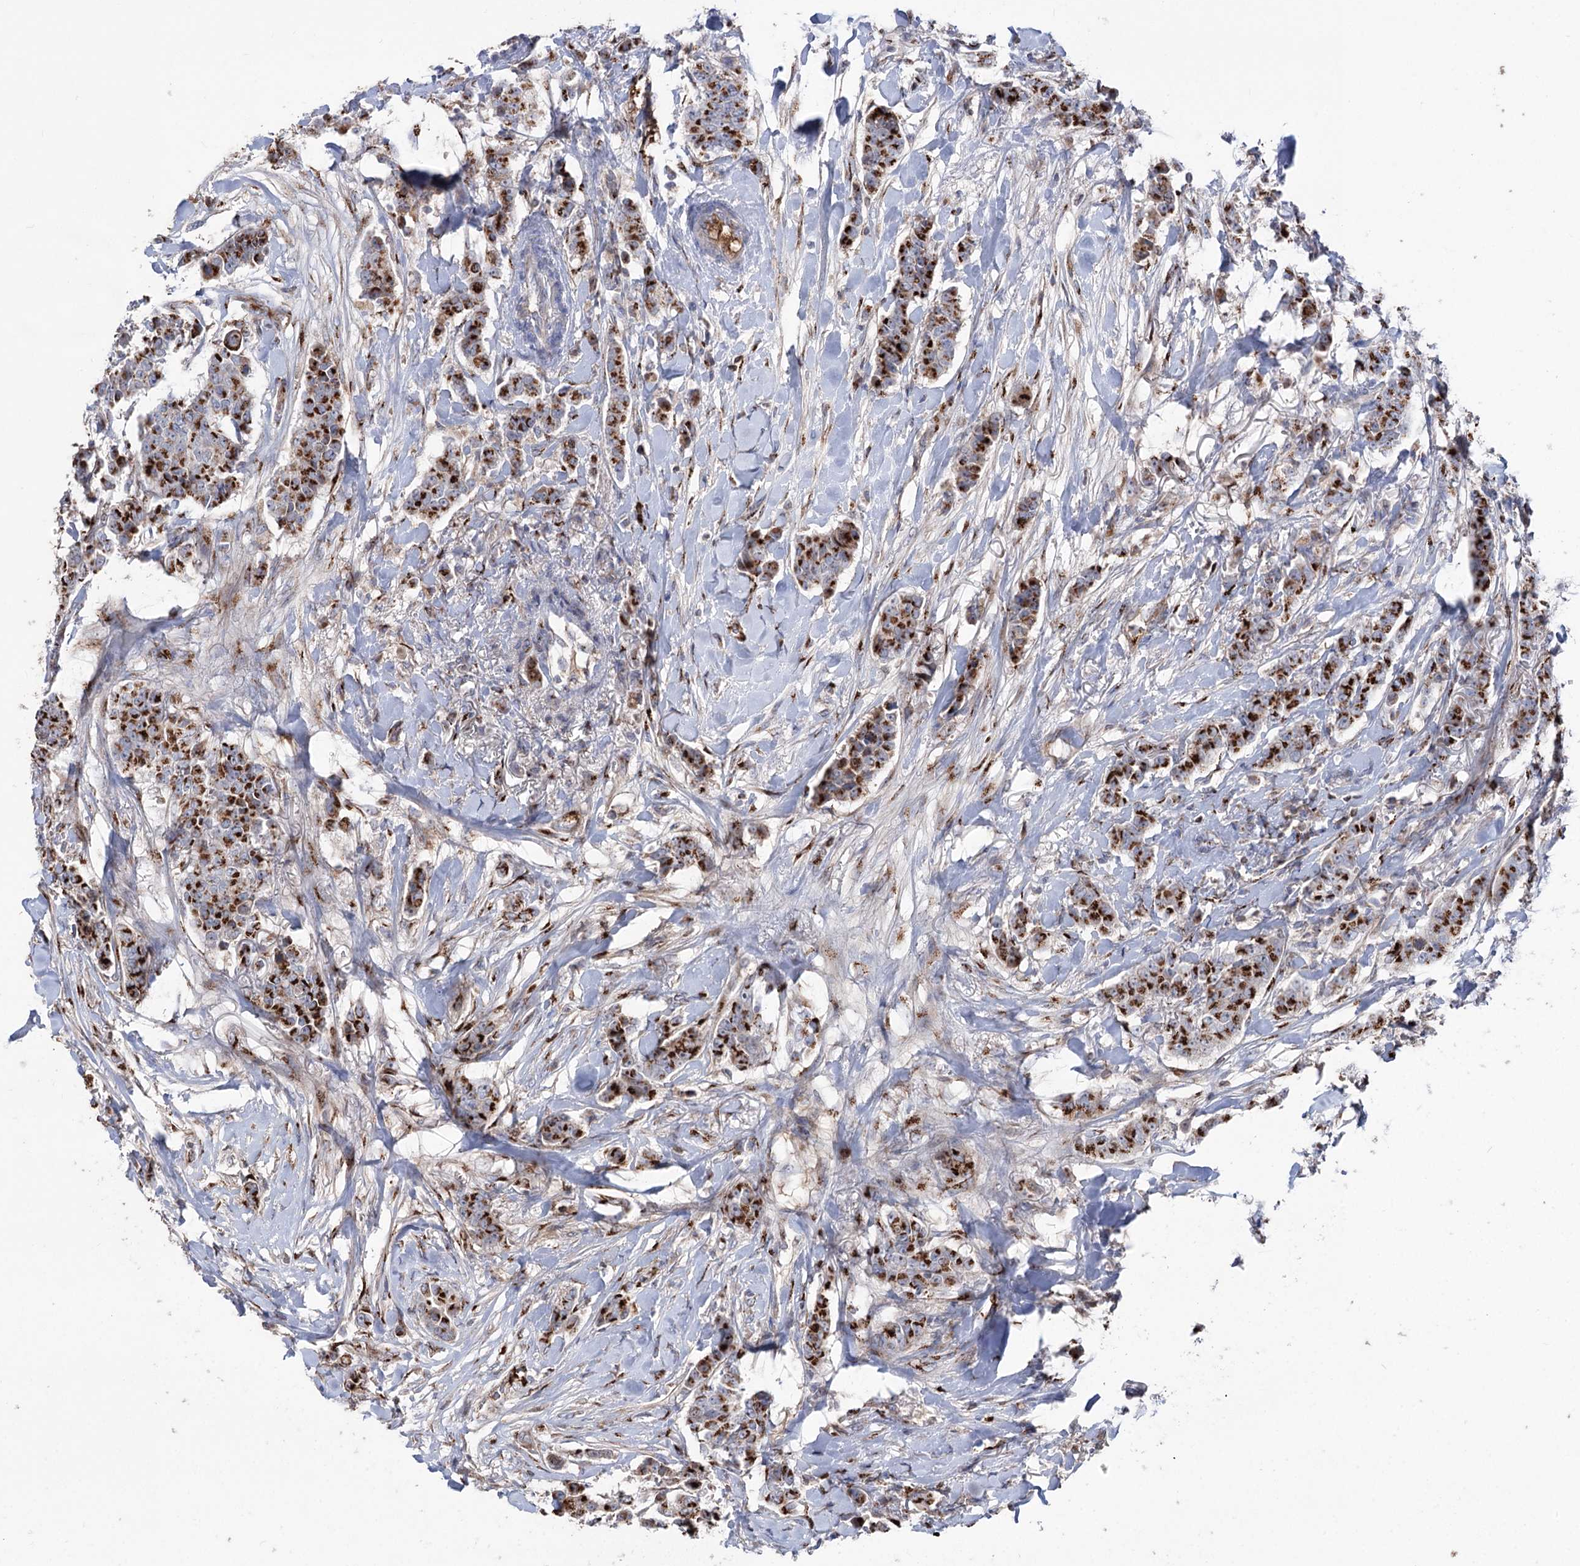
{"staining": {"intensity": "strong", "quantity": ">75%", "location": "cytoplasmic/membranous"}, "tissue": "breast cancer", "cell_type": "Tumor cells", "image_type": "cancer", "snomed": [{"axis": "morphology", "description": "Duct carcinoma"}, {"axis": "topography", "description": "Breast"}], "caption": "This is an image of immunohistochemistry staining of breast cancer (intraductal carcinoma), which shows strong positivity in the cytoplasmic/membranous of tumor cells.", "gene": "ARHGAP20", "patient": {"sex": "female", "age": 40}}